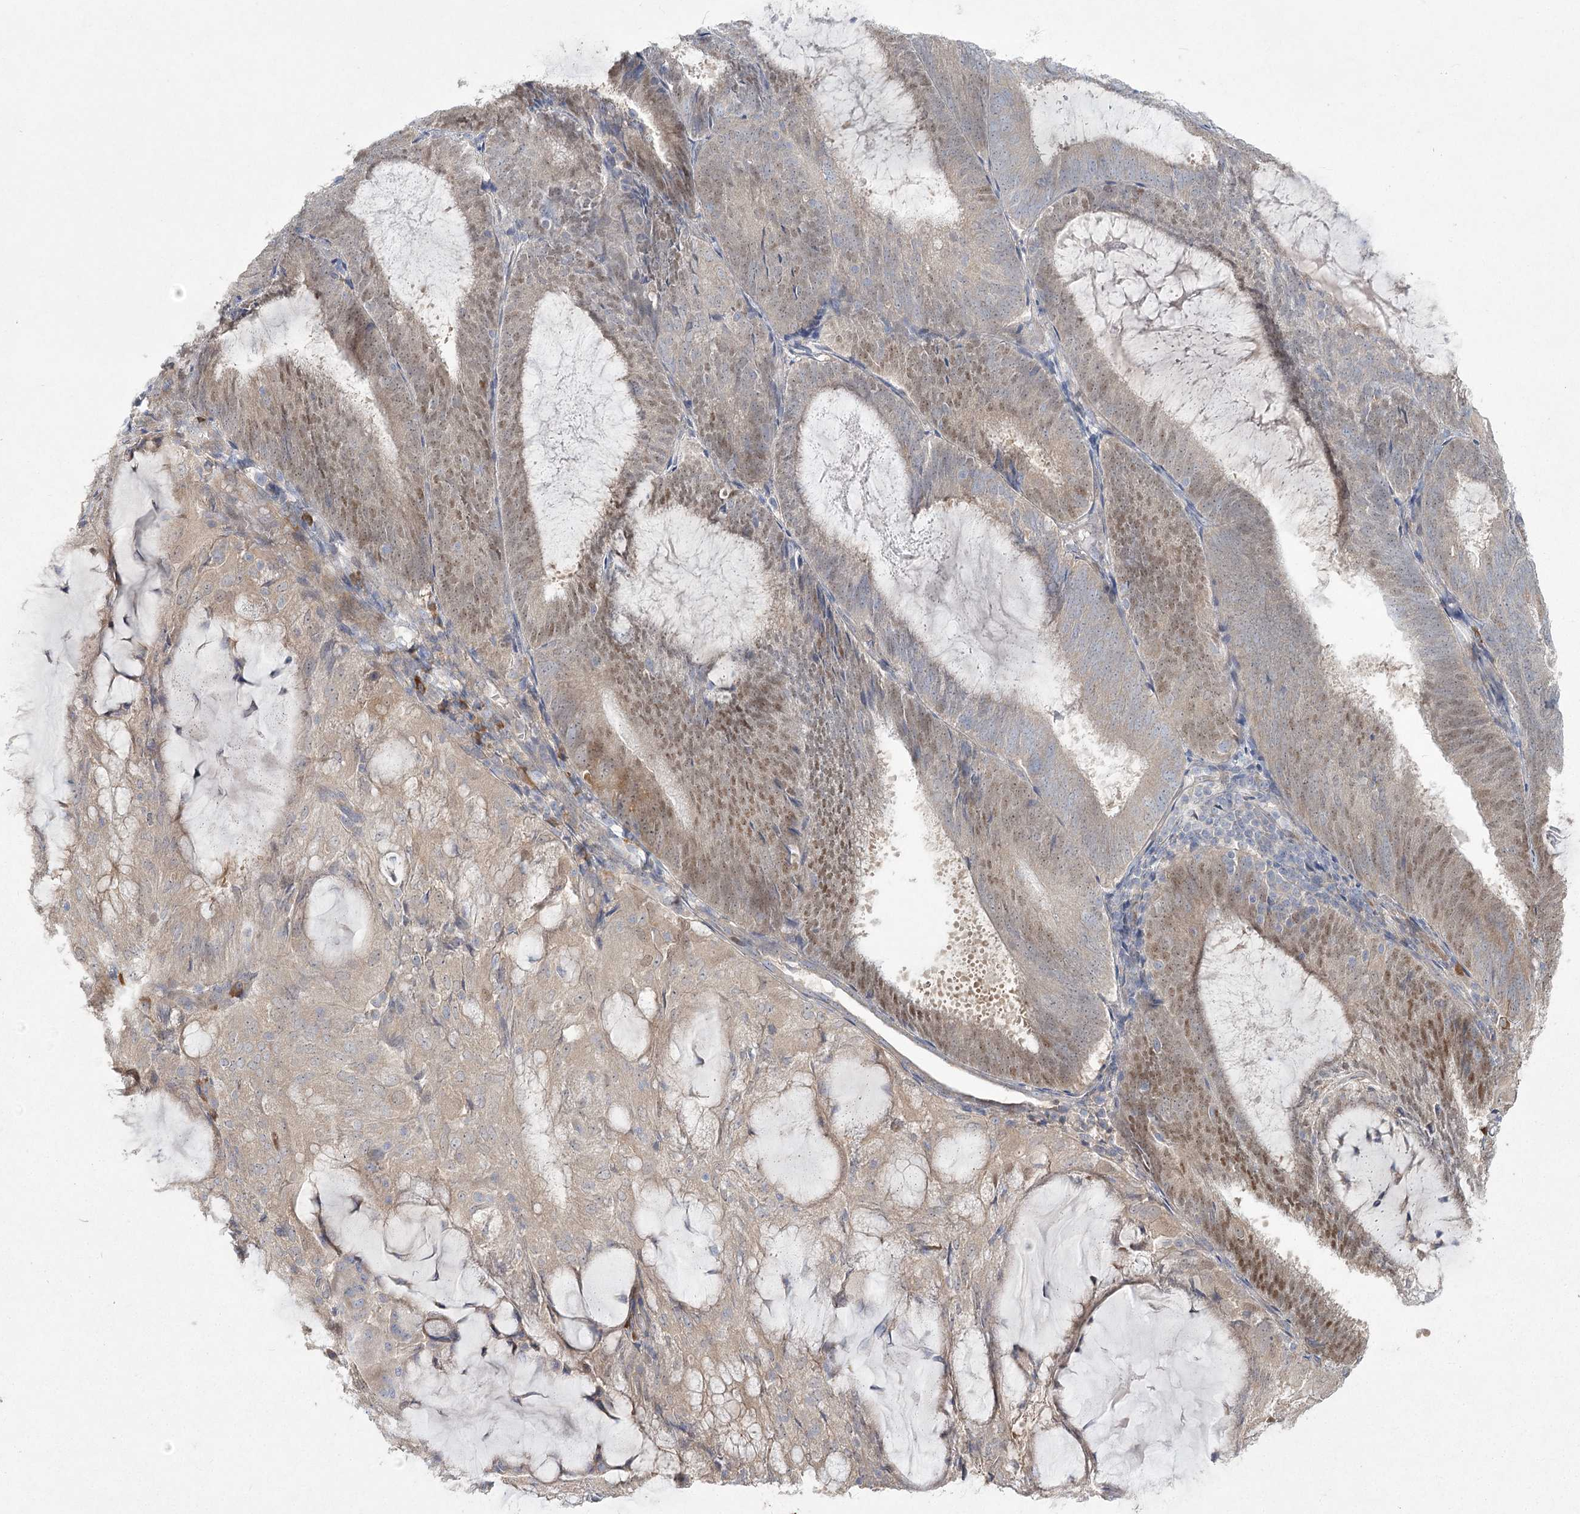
{"staining": {"intensity": "moderate", "quantity": "25%-75%", "location": "cytoplasmic/membranous,nuclear"}, "tissue": "endometrial cancer", "cell_type": "Tumor cells", "image_type": "cancer", "snomed": [{"axis": "morphology", "description": "Adenocarcinoma, NOS"}, {"axis": "topography", "description": "Endometrium"}], "caption": "Moderate cytoplasmic/membranous and nuclear staining for a protein is identified in about 25%-75% of tumor cells of endometrial adenocarcinoma using immunohistochemistry.", "gene": "CAMTA1", "patient": {"sex": "female", "age": 81}}